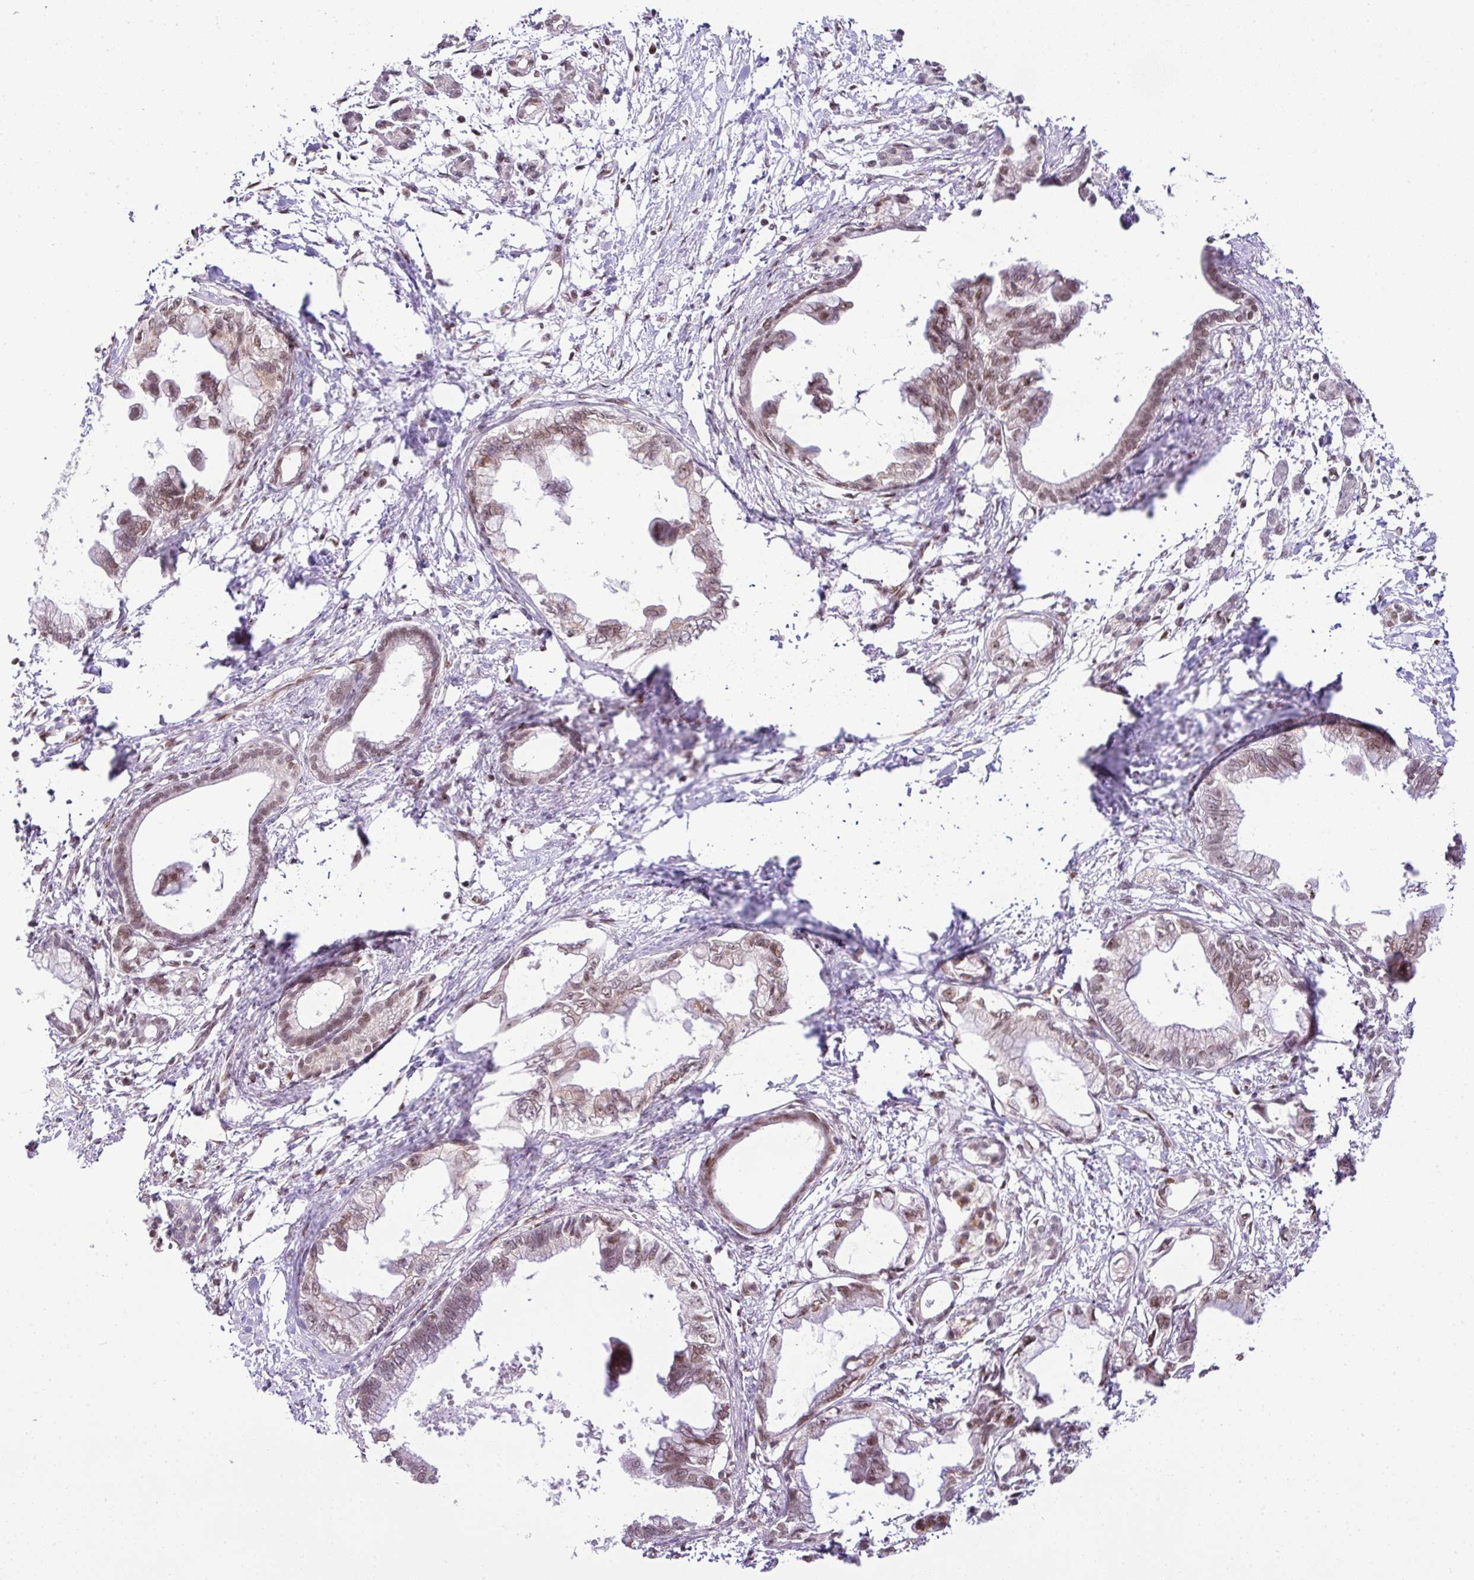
{"staining": {"intensity": "moderate", "quantity": "25%-75%", "location": "nuclear"}, "tissue": "pancreatic cancer", "cell_type": "Tumor cells", "image_type": "cancer", "snomed": [{"axis": "morphology", "description": "Adenocarcinoma, NOS"}, {"axis": "topography", "description": "Pancreas"}], "caption": "Immunohistochemistry photomicrograph of human pancreatic cancer stained for a protein (brown), which reveals medium levels of moderate nuclear positivity in about 25%-75% of tumor cells.", "gene": "PGAP4", "patient": {"sex": "male", "age": 61}}